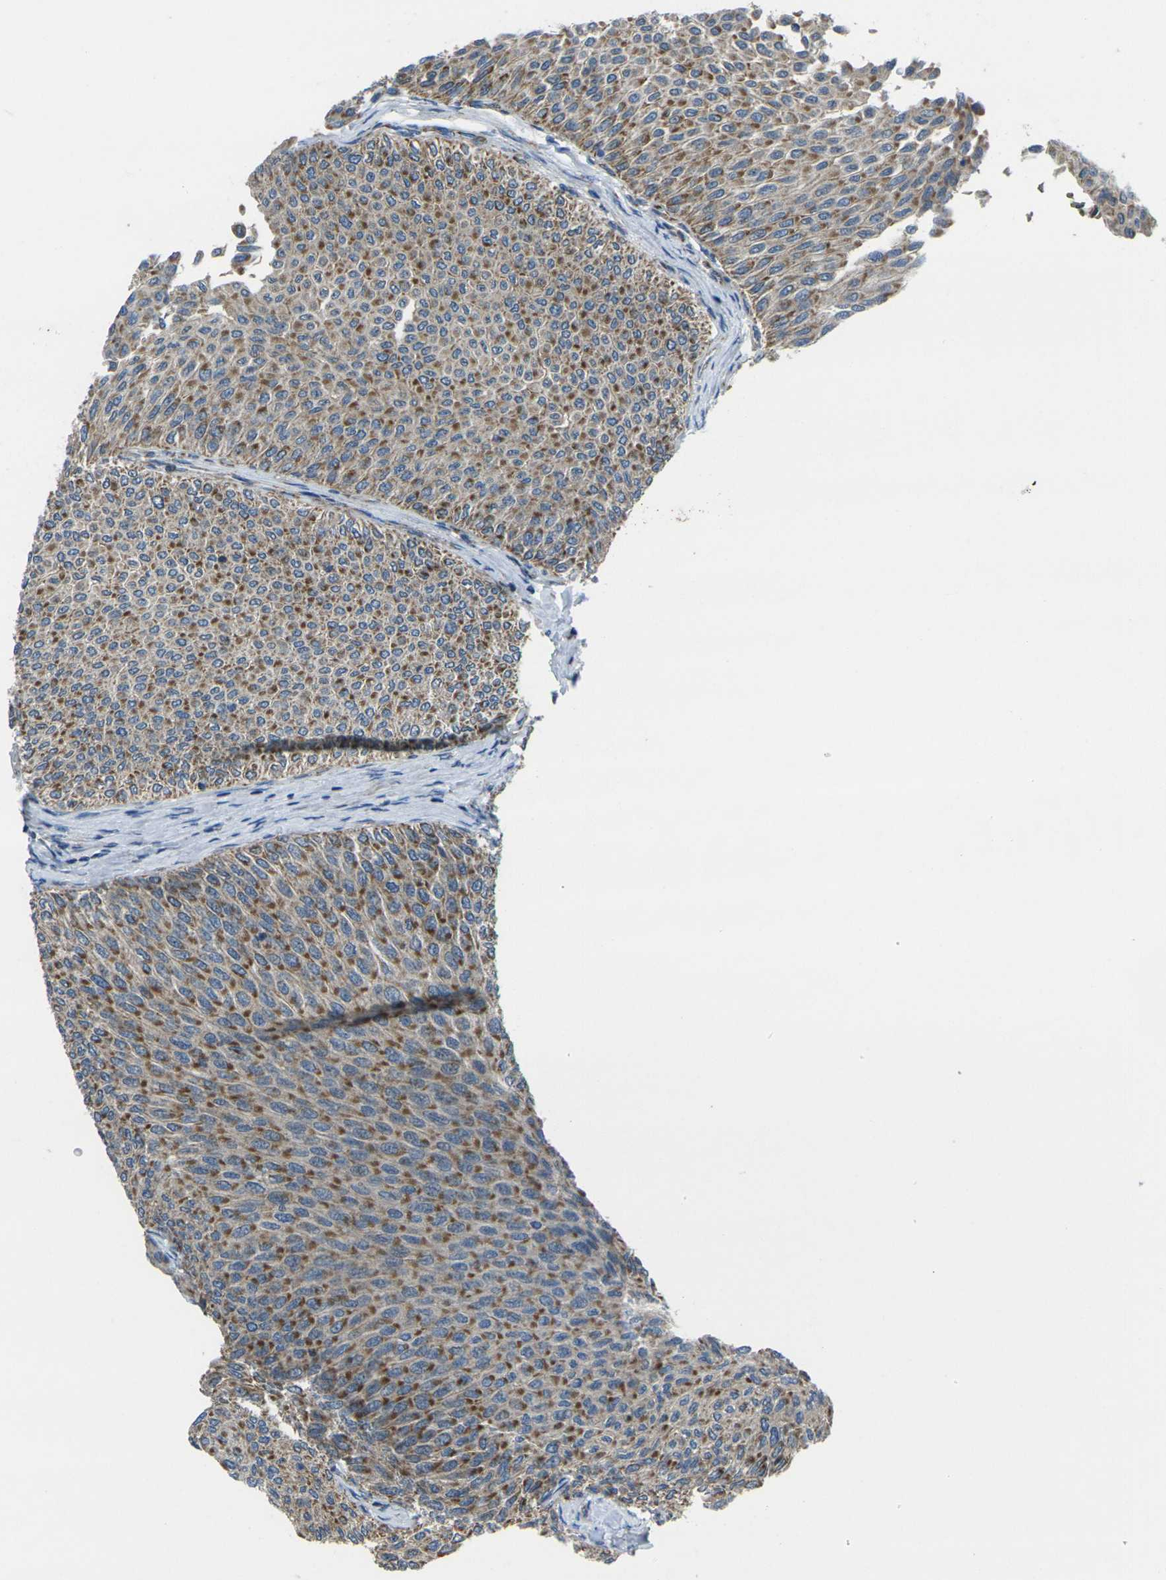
{"staining": {"intensity": "moderate", "quantity": ">75%", "location": "cytoplasmic/membranous"}, "tissue": "urothelial cancer", "cell_type": "Tumor cells", "image_type": "cancer", "snomed": [{"axis": "morphology", "description": "Urothelial carcinoma, Low grade"}, {"axis": "topography", "description": "Urinary bladder"}], "caption": "Tumor cells display moderate cytoplasmic/membranous positivity in about >75% of cells in low-grade urothelial carcinoma.", "gene": "TMEM120B", "patient": {"sex": "male", "age": 78}}